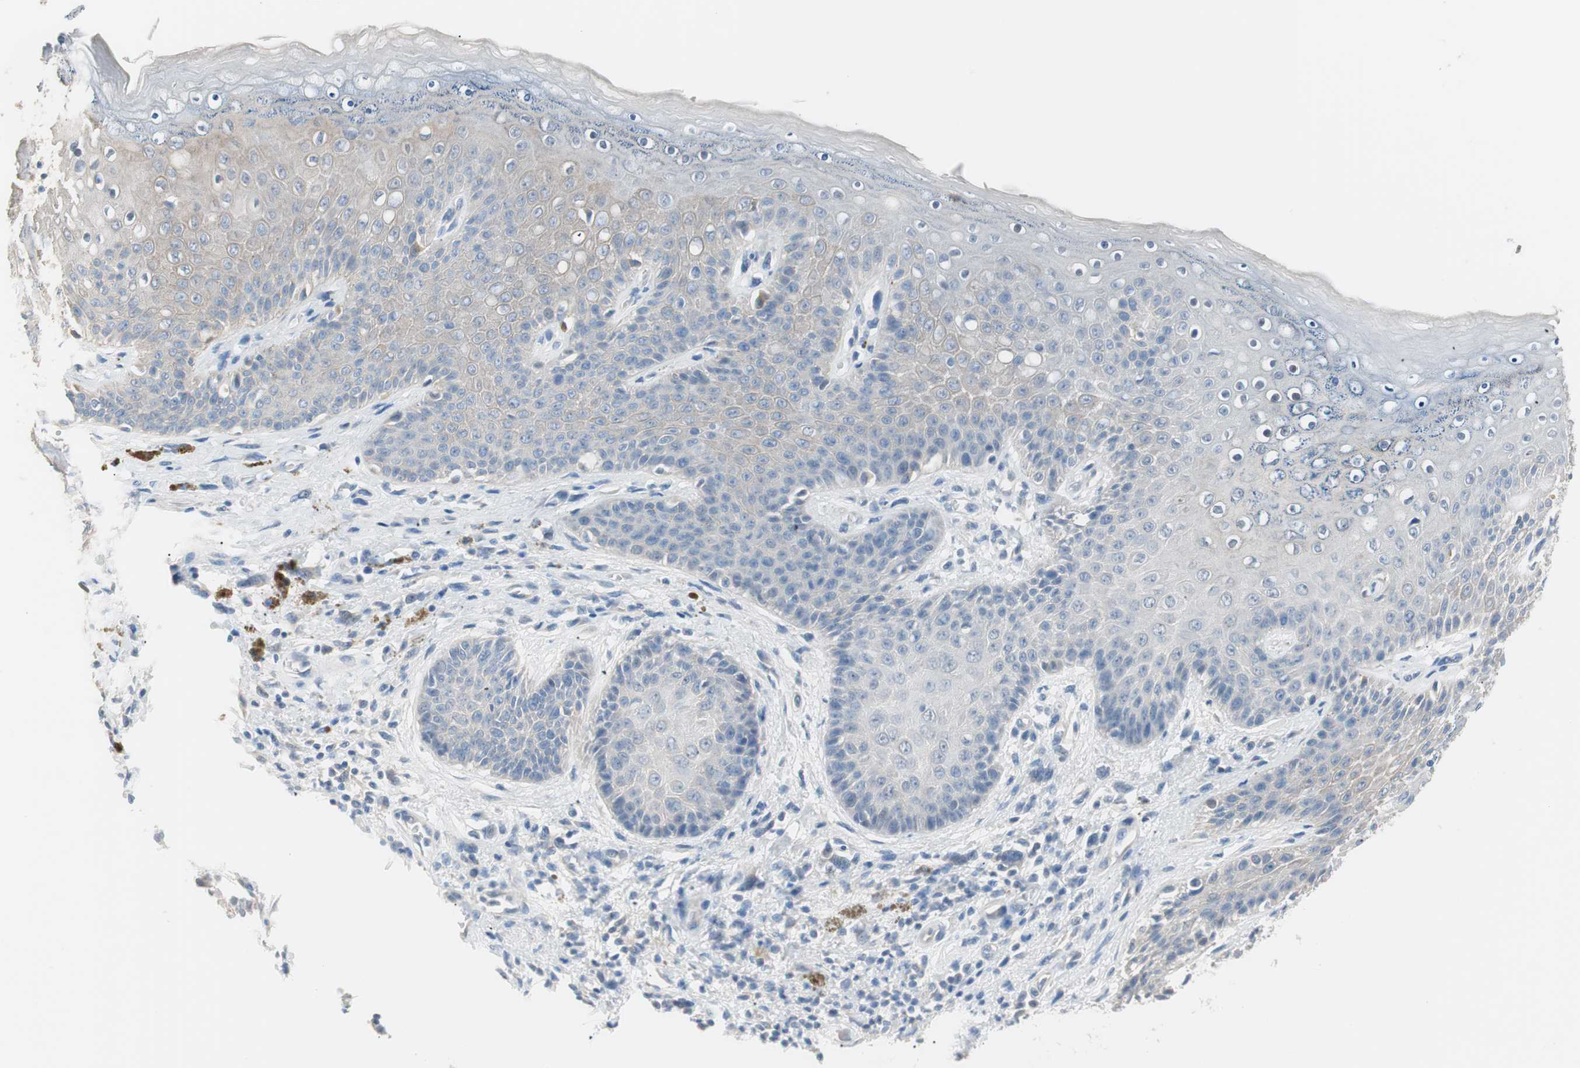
{"staining": {"intensity": "moderate", "quantity": "<25%", "location": "cytoplasmic/membranous"}, "tissue": "skin", "cell_type": "Epidermal cells", "image_type": "normal", "snomed": [{"axis": "morphology", "description": "Normal tissue, NOS"}, {"axis": "topography", "description": "Anal"}], "caption": "Immunohistochemical staining of benign skin shows moderate cytoplasmic/membranous protein positivity in about <25% of epidermal cells.", "gene": "VIL1", "patient": {"sex": "female", "age": 46}}